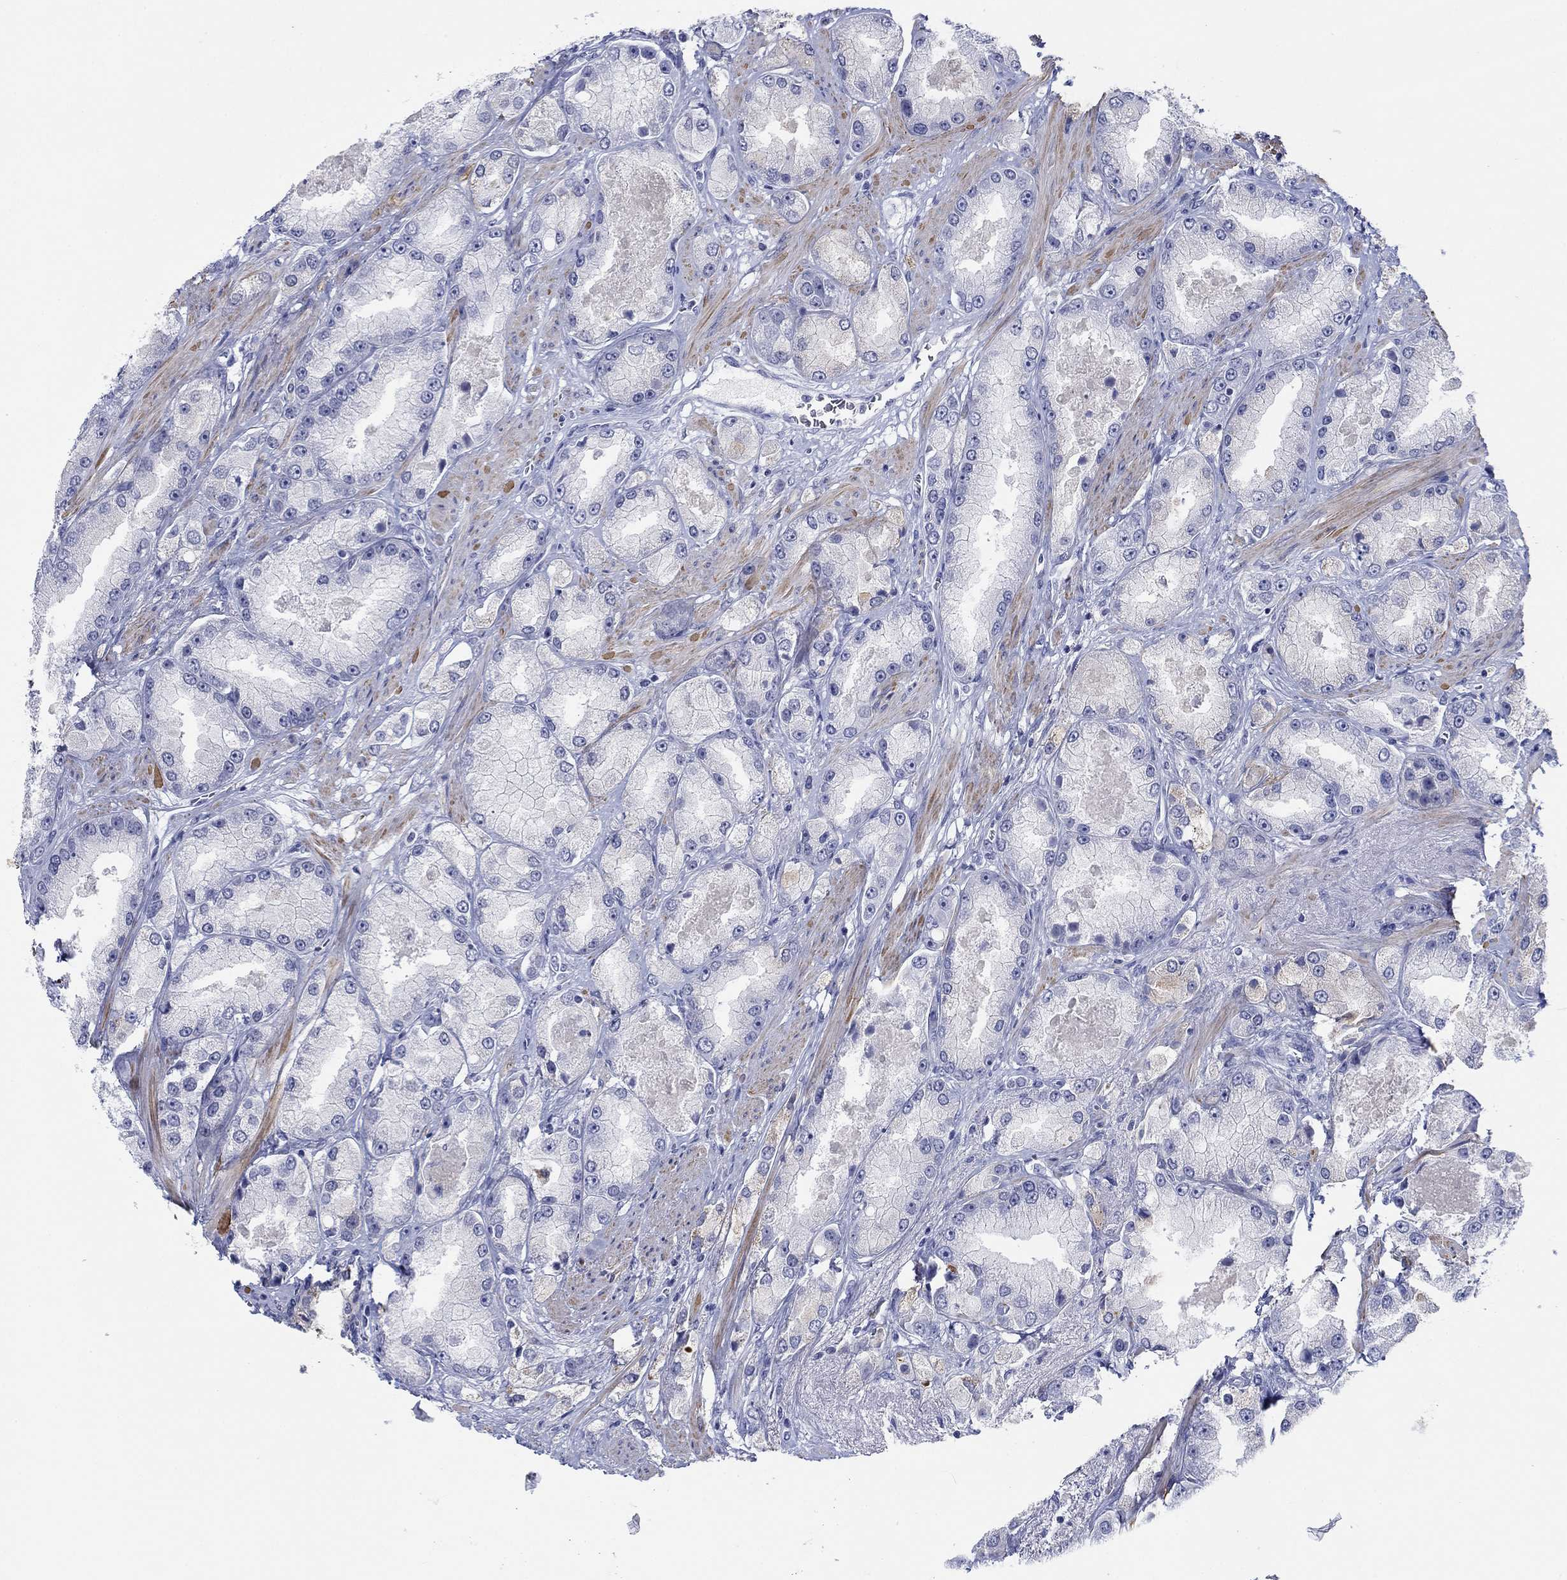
{"staining": {"intensity": "negative", "quantity": "none", "location": "none"}, "tissue": "prostate cancer", "cell_type": "Tumor cells", "image_type": "cancer", "snomed": [{"axis": "morphology", "description": "Adenocarcinoma, NOS"}, {"axis": "topography", "description": "Prostate and seminal vesicle, NOS"}, {"axis": "topography", "description": "Prostate"}], "caption": "IHC of human adenocarcinoma (prostate) reveals no expression in tumor cells. Nuclei are stained in blue.", "gene": "PDYN", "patient": {"sex": "male", "age": 64}}